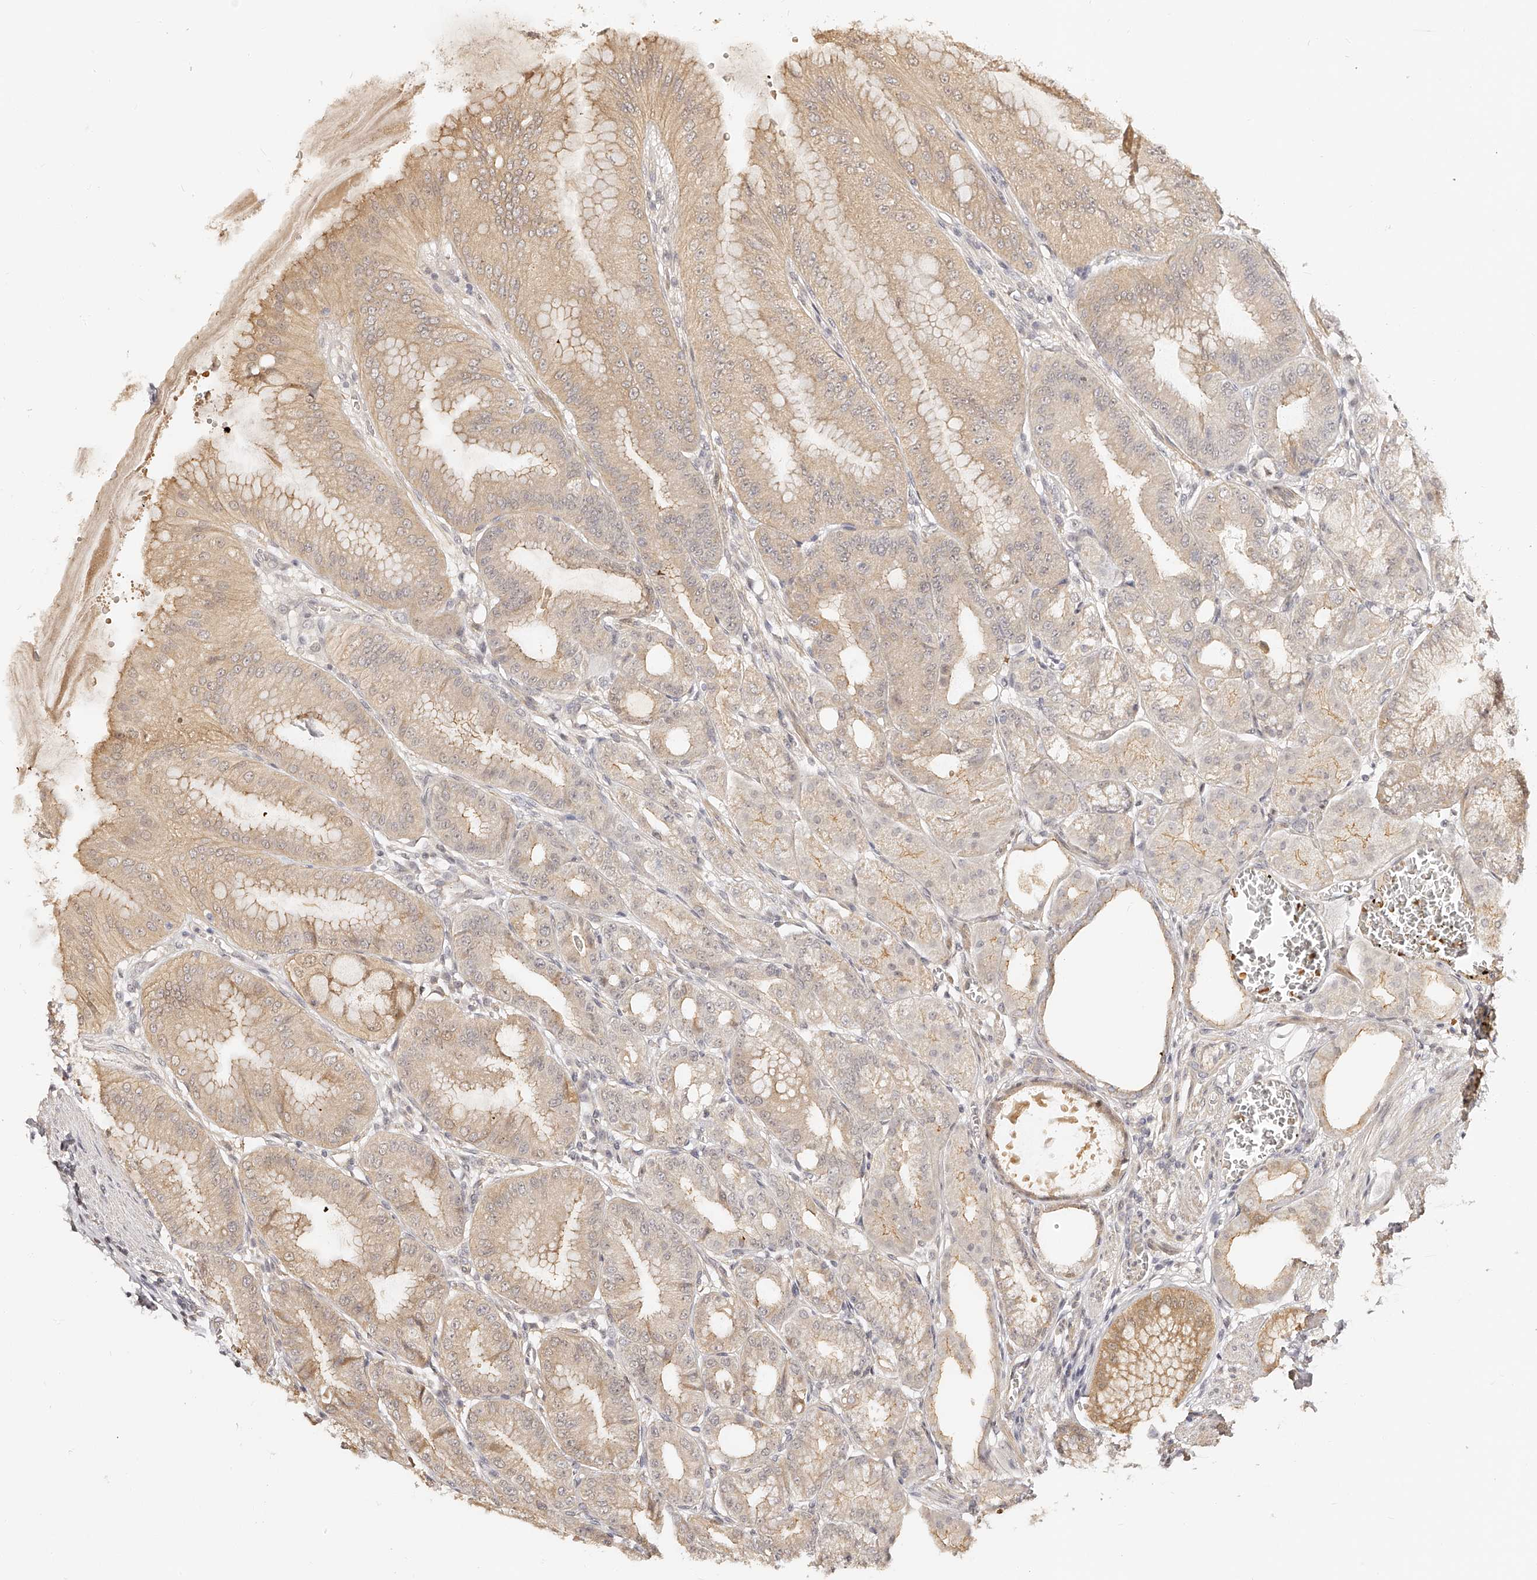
{"staining": {"intensity": "weak", "quantity": "25%-75%", "location": "cytoplasmic/membranous"}, "tissue": "stomach", "cell_type": "Glandular cells", "image_type": "normal", "snomed": [{"axis": "morphology", "description": "Normal tissue, NOS"}, {"axis": "topography", "description": "Stomach, lower"}], "caption": "High-power microscopy captured an immunohistochemistry (IHC) micrograph of unremarkable stomach, revealing weak cytoplasmic/membranous expression in about 25%-75% of glandular cells. (Stains: DAB (3,3'-diaminobenzidine) in brown, nuclei in blue, Microscopy: brightfield microscopy at high magnification).", "gene": "ZNF789", "patient": {"sex": "male", "age": 71}}